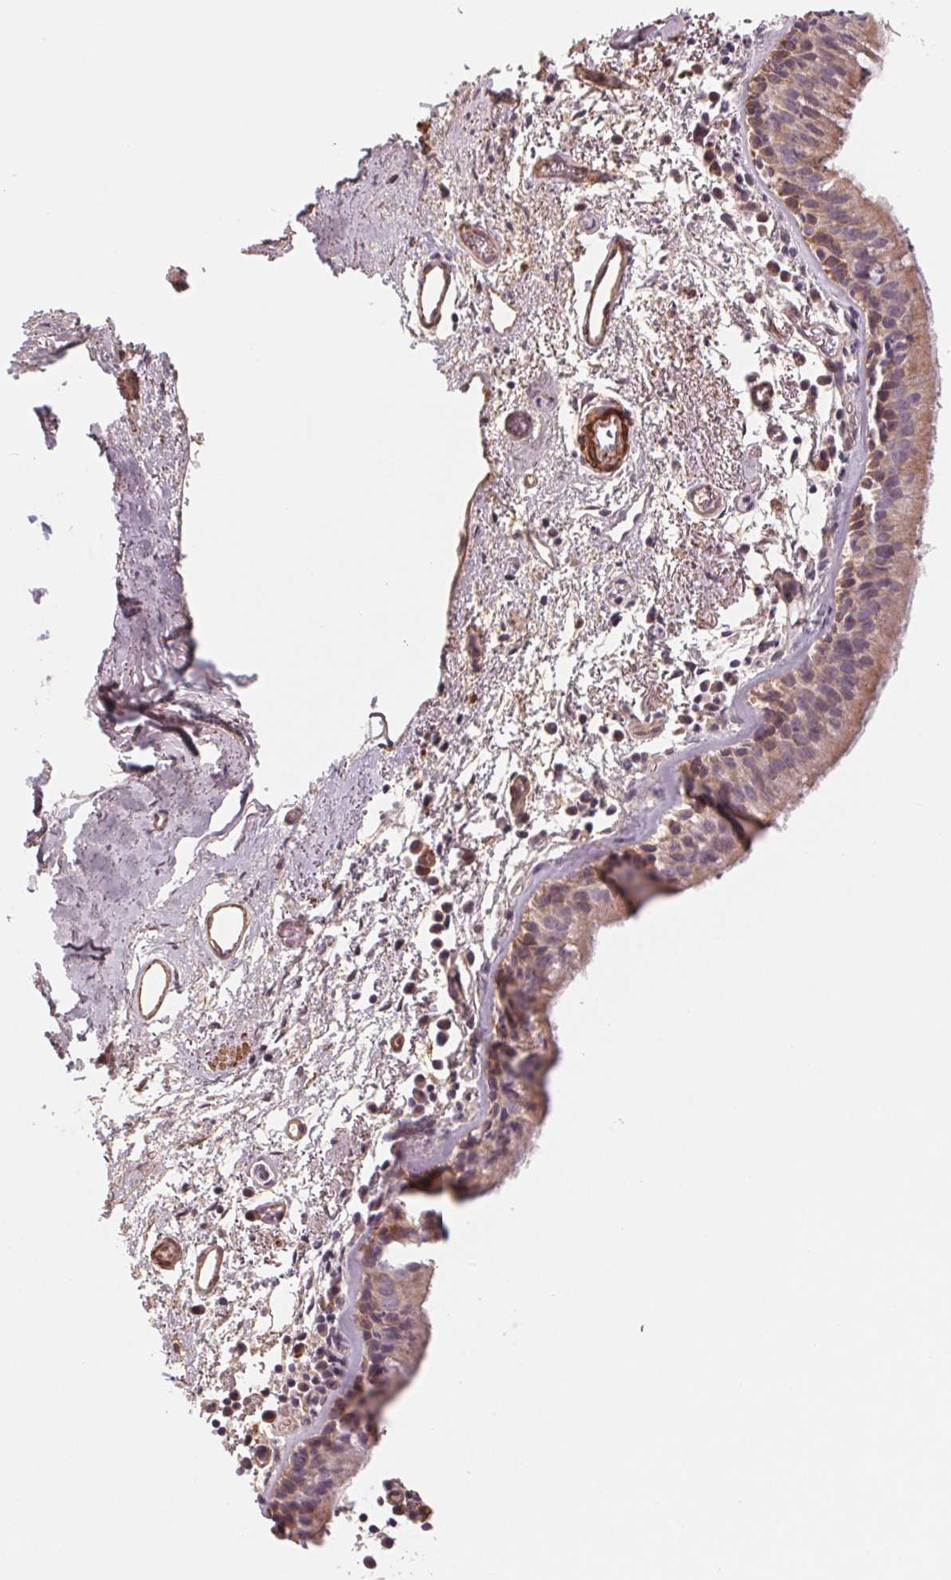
{"staining": {"intensity": "weak", "quantity": "25%-75%", "location": "cytoplasmic/membranous"}, "tissue": "bronchus", "cell_type": "Respiratory epithelial cells", "image_type": "normal", "snomed": [{"axis": "morphology", "description": "Normal tissue, NOS"}, {"axis": "morphology", "description": "Adenocarcinoma, NOS"}, {"axis": "topography", "description": "Bronchus"}], "caption": "Protein expression analysis of normal bronchus reveals weak cytoplasmic/membranous expression in about 25%-75% of respiratory epithelial cells.", "gene": "CCDC112", "patient": {"sex": "male", "age": 68}}